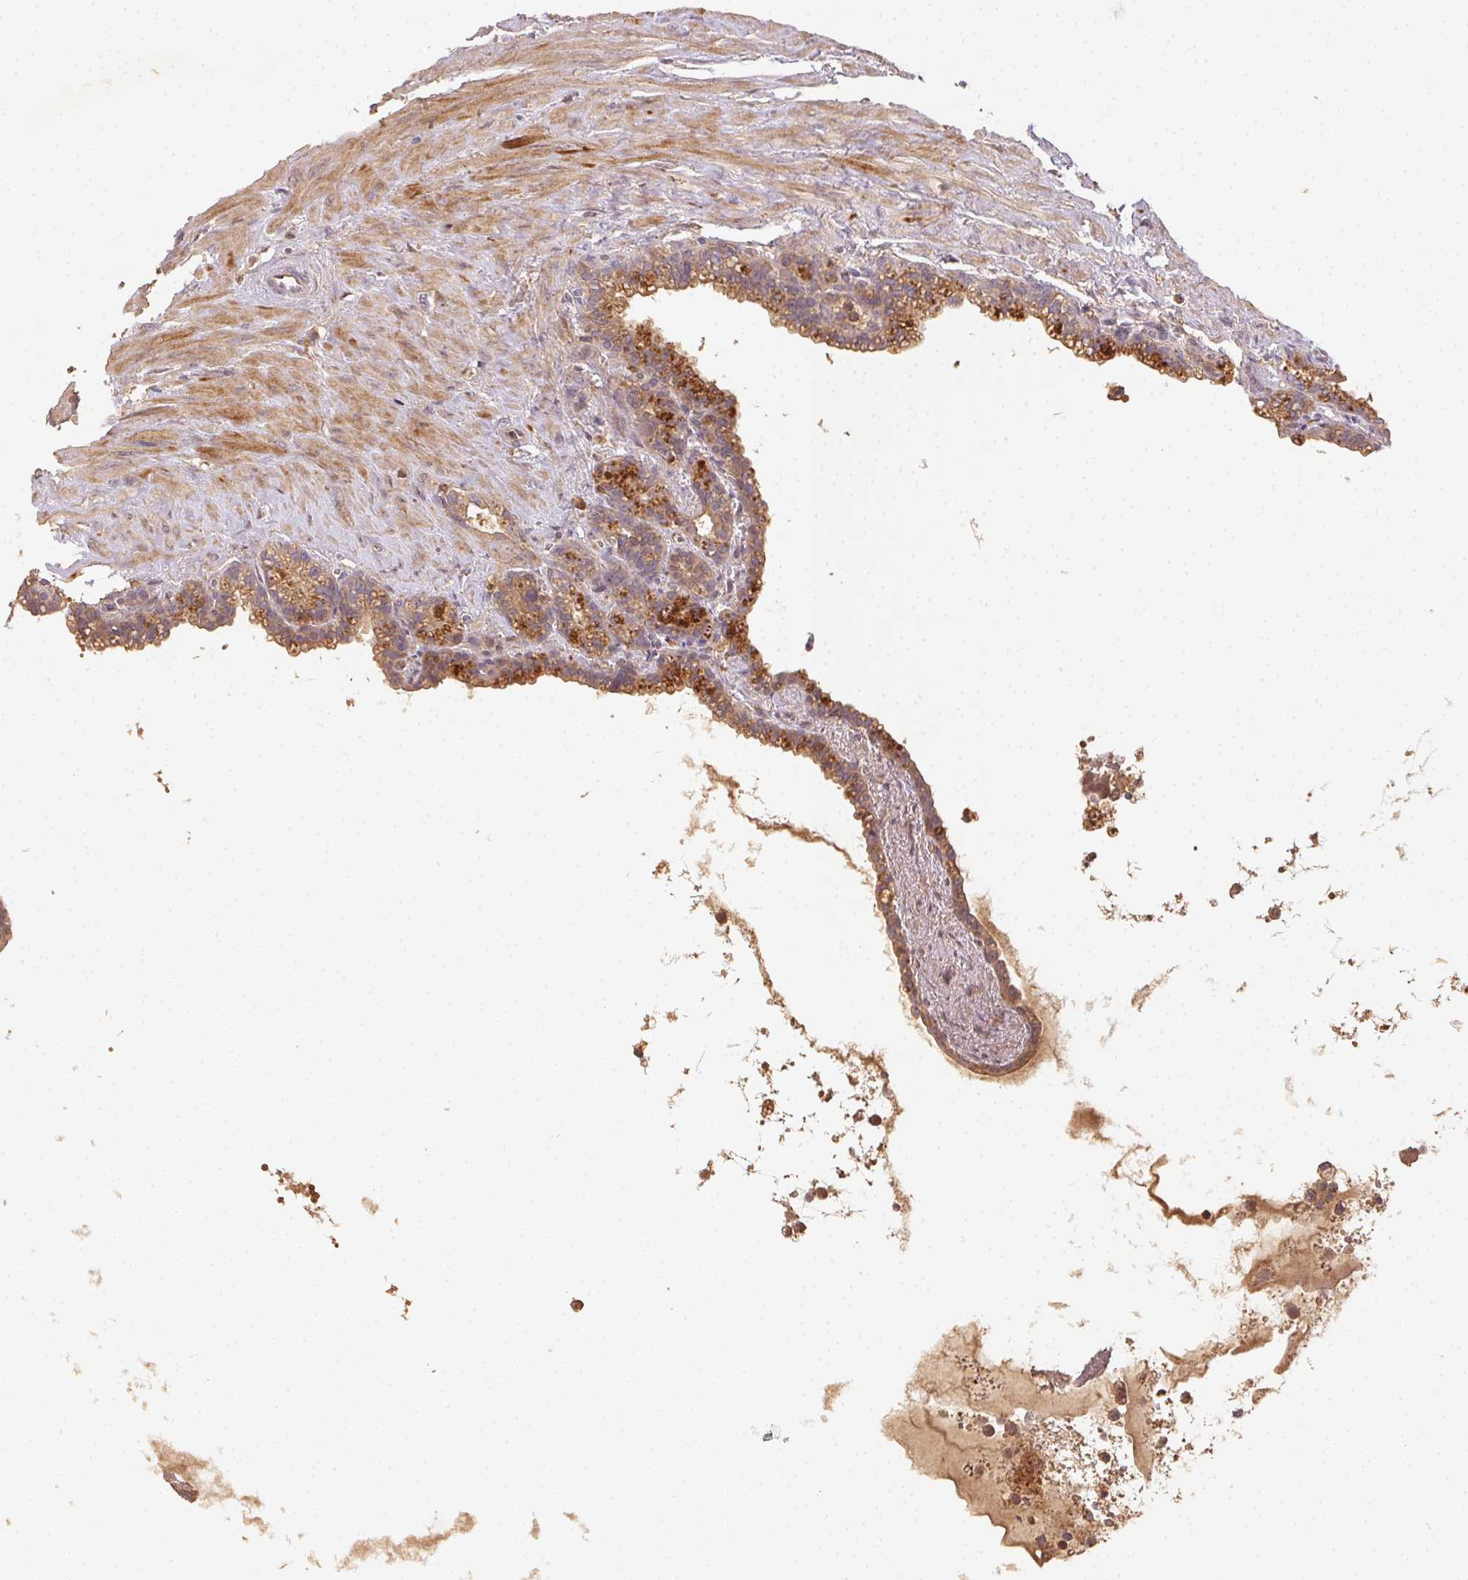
{"staining": {"intensity": "weak", "quantity": ">75%", "location": "cytoplasmic/membranous"}, "tissue": "seminal vesicle", "cell_type": "Glandular cells", "image_type": "normal", "snomed": [{"axis": "morphology", "description": "Normal tissue, NOS"}, {"axis": "topography", "description": "Seminal veicle"}], "caption": "Protein staining of benign seminal vesicle demonstrates weak cytoplasmic/membranous positivity in about >75% of glandular cells. The protein is stained brown, and the nuclei are stained in blue (DAB (3,3'-diaminobenzidine) IHC with brightfield microscopy, high magnification).", "gene": "RALA", "patient": {"sex": "male", "age": 76}}